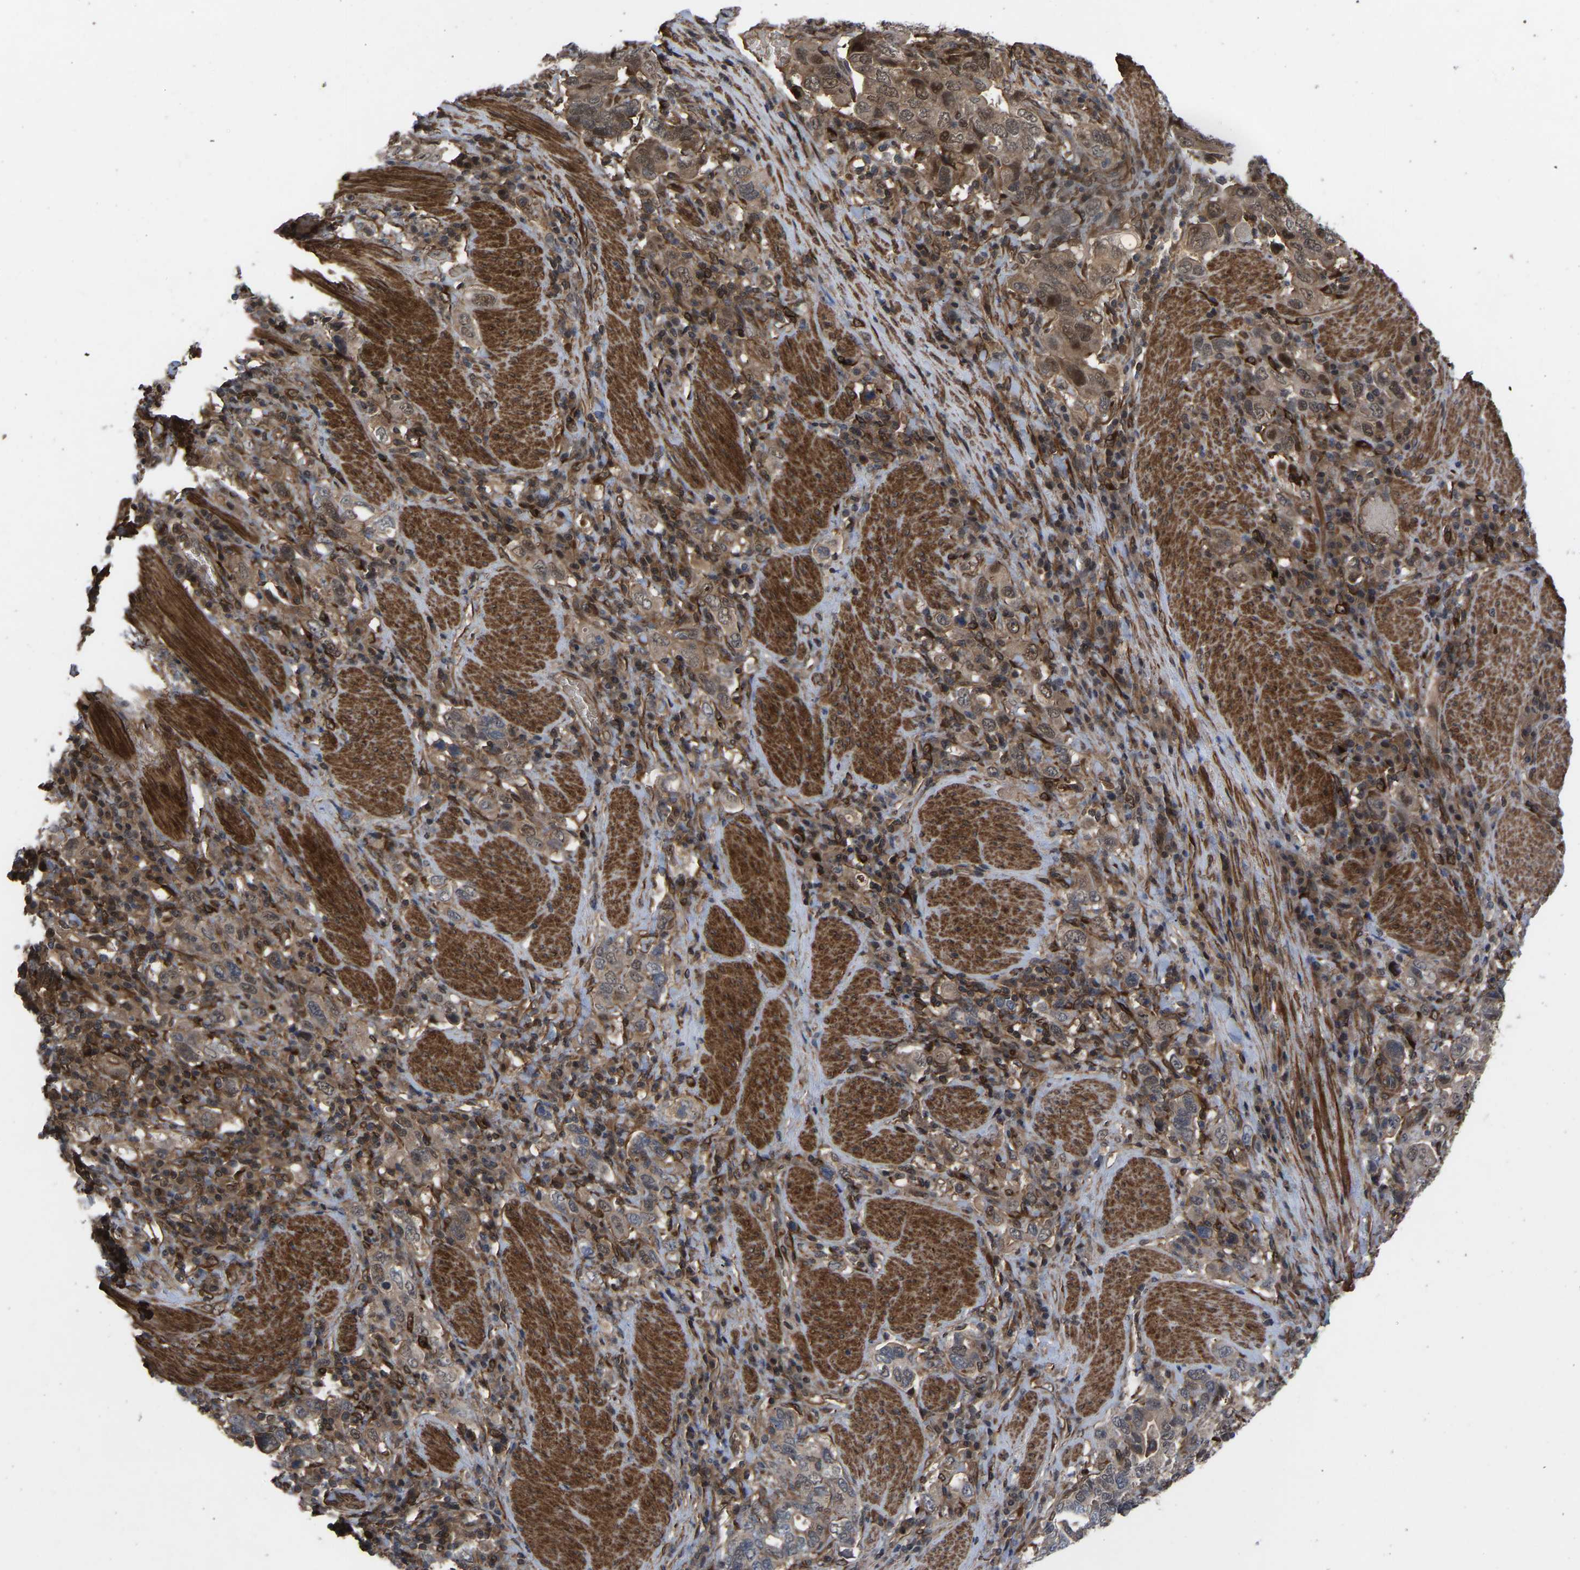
{"staining": {"intensity": "moderate", "quantity": ">75%", "location": "cytoplasmic/membranous,nuclear"}, "tissue": "stomach cancer", "cell_type": "Tumor cells", "image_type": "cancer", "snomed": [{"axis": "morphology", "description": "Adenocarcinoma, NOS"}, {"axis": "topography", "description": "Stomach, upper"}], "caption": "Immunohistochemical staining of stomach adenocarcinoma exhibits medium levels of moderate cytoplasmic/membranous and nuclear positivity in approximately >75% of tumor cells.", "gene": "CYP7B1", "patient": {"sex": "male", "age": 62}}